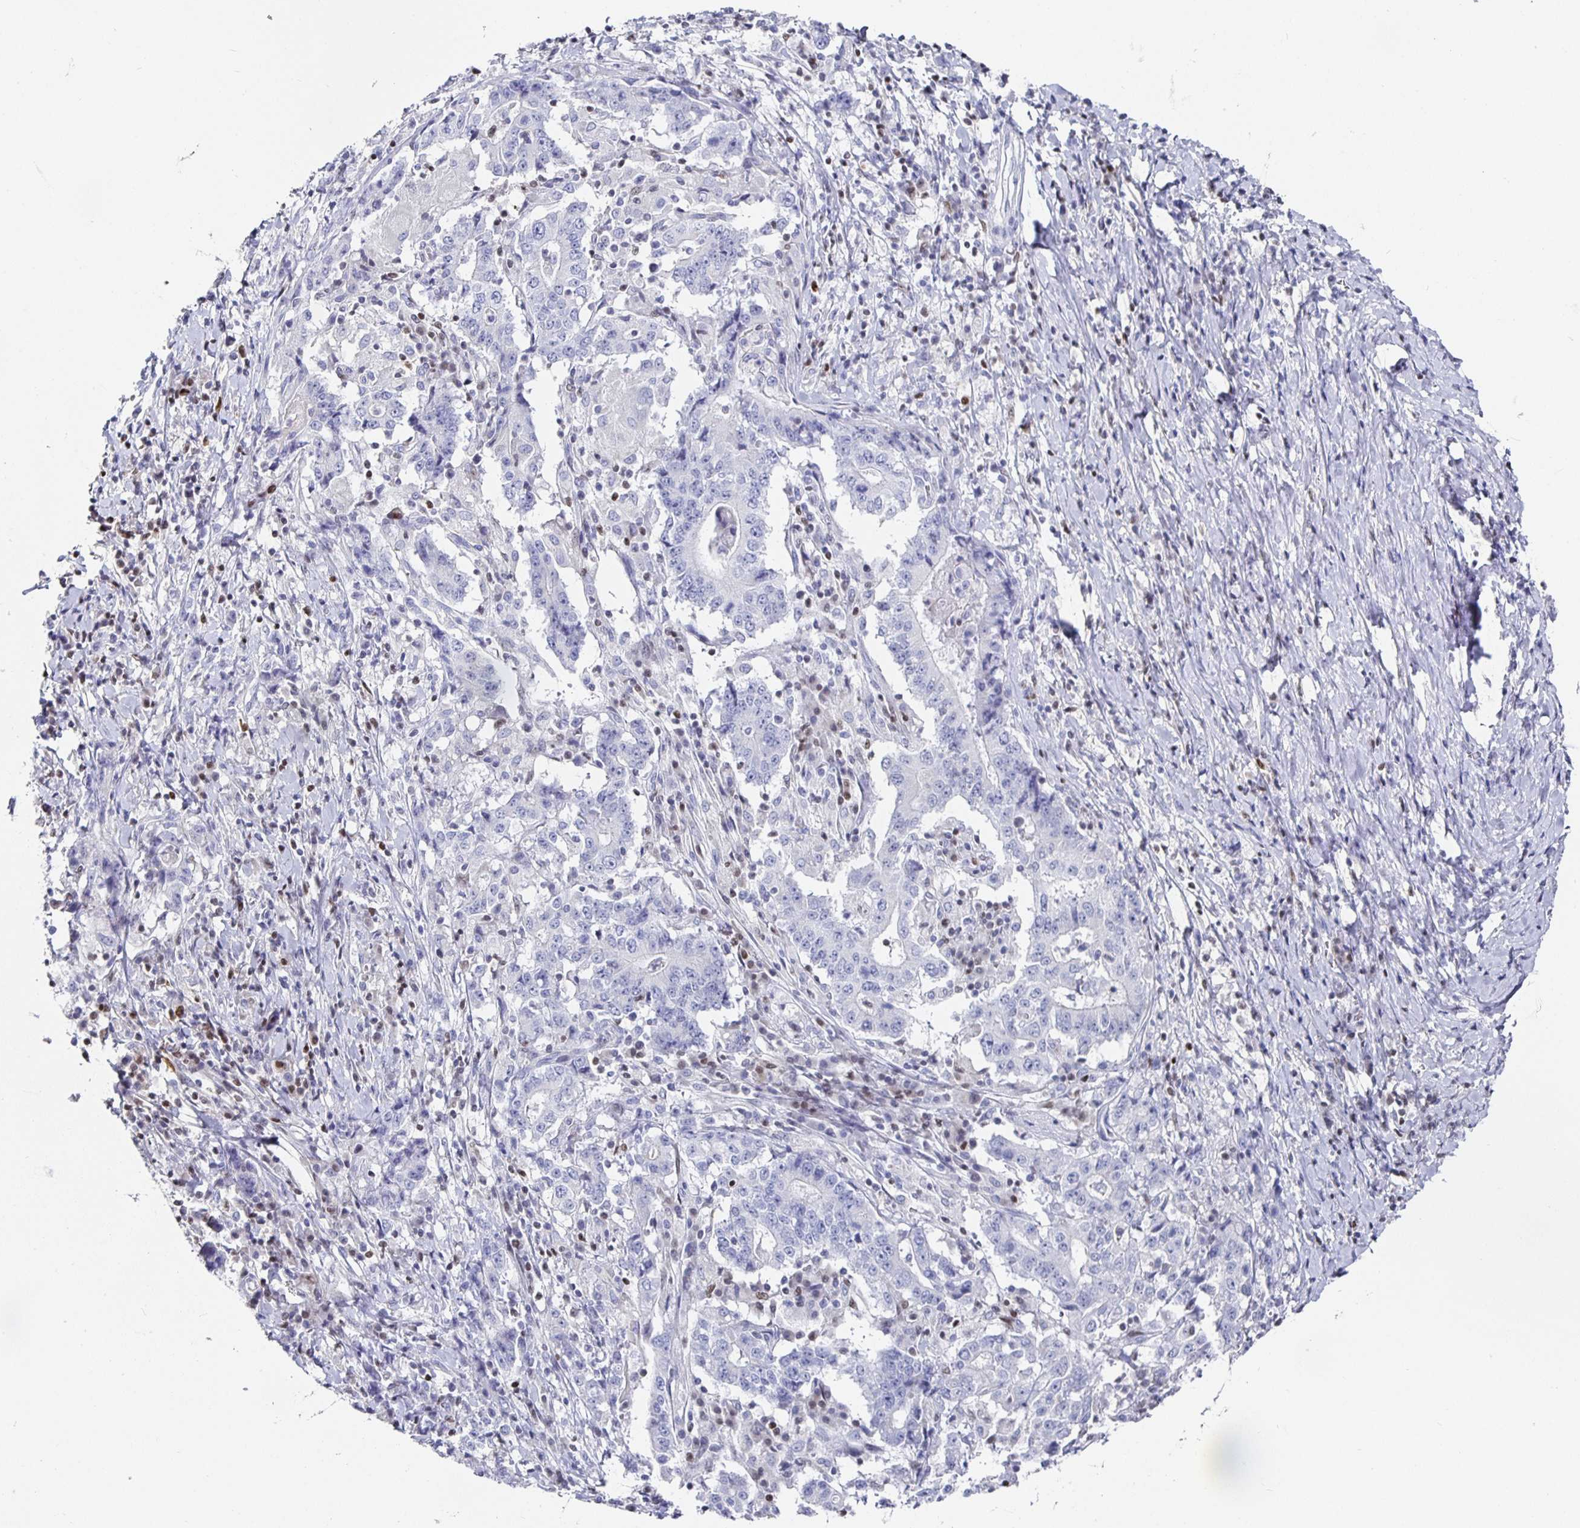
{"staining": {"intensity": "negative", "quantity": "none", "location": "none"}, "tissue": "stomach cancer", "cell_type": "Tumor cells", "image_type": "cancer", "snomed": [{"axis": "morphology", "description": "Normal tissue, NOS"}, {"axis": "morphology", "description": "Adenocarcinoma, NOS"}, {"axis": "topography", "description": "Stomach, upper"}, {"axis": "topography", "description": "Stomach"}], "caption": "Photomicrograph shows no protein positivity in tumor cells of stomach cancer tissue. Brightfield microscopy of IHC stained with DAB (3,3'-diaminobenzidine) (brown) and hematoxylin (blue), captured at high magnification.", "gene": "RUNX2", "patient": {"sex": "male", "age": 59}}